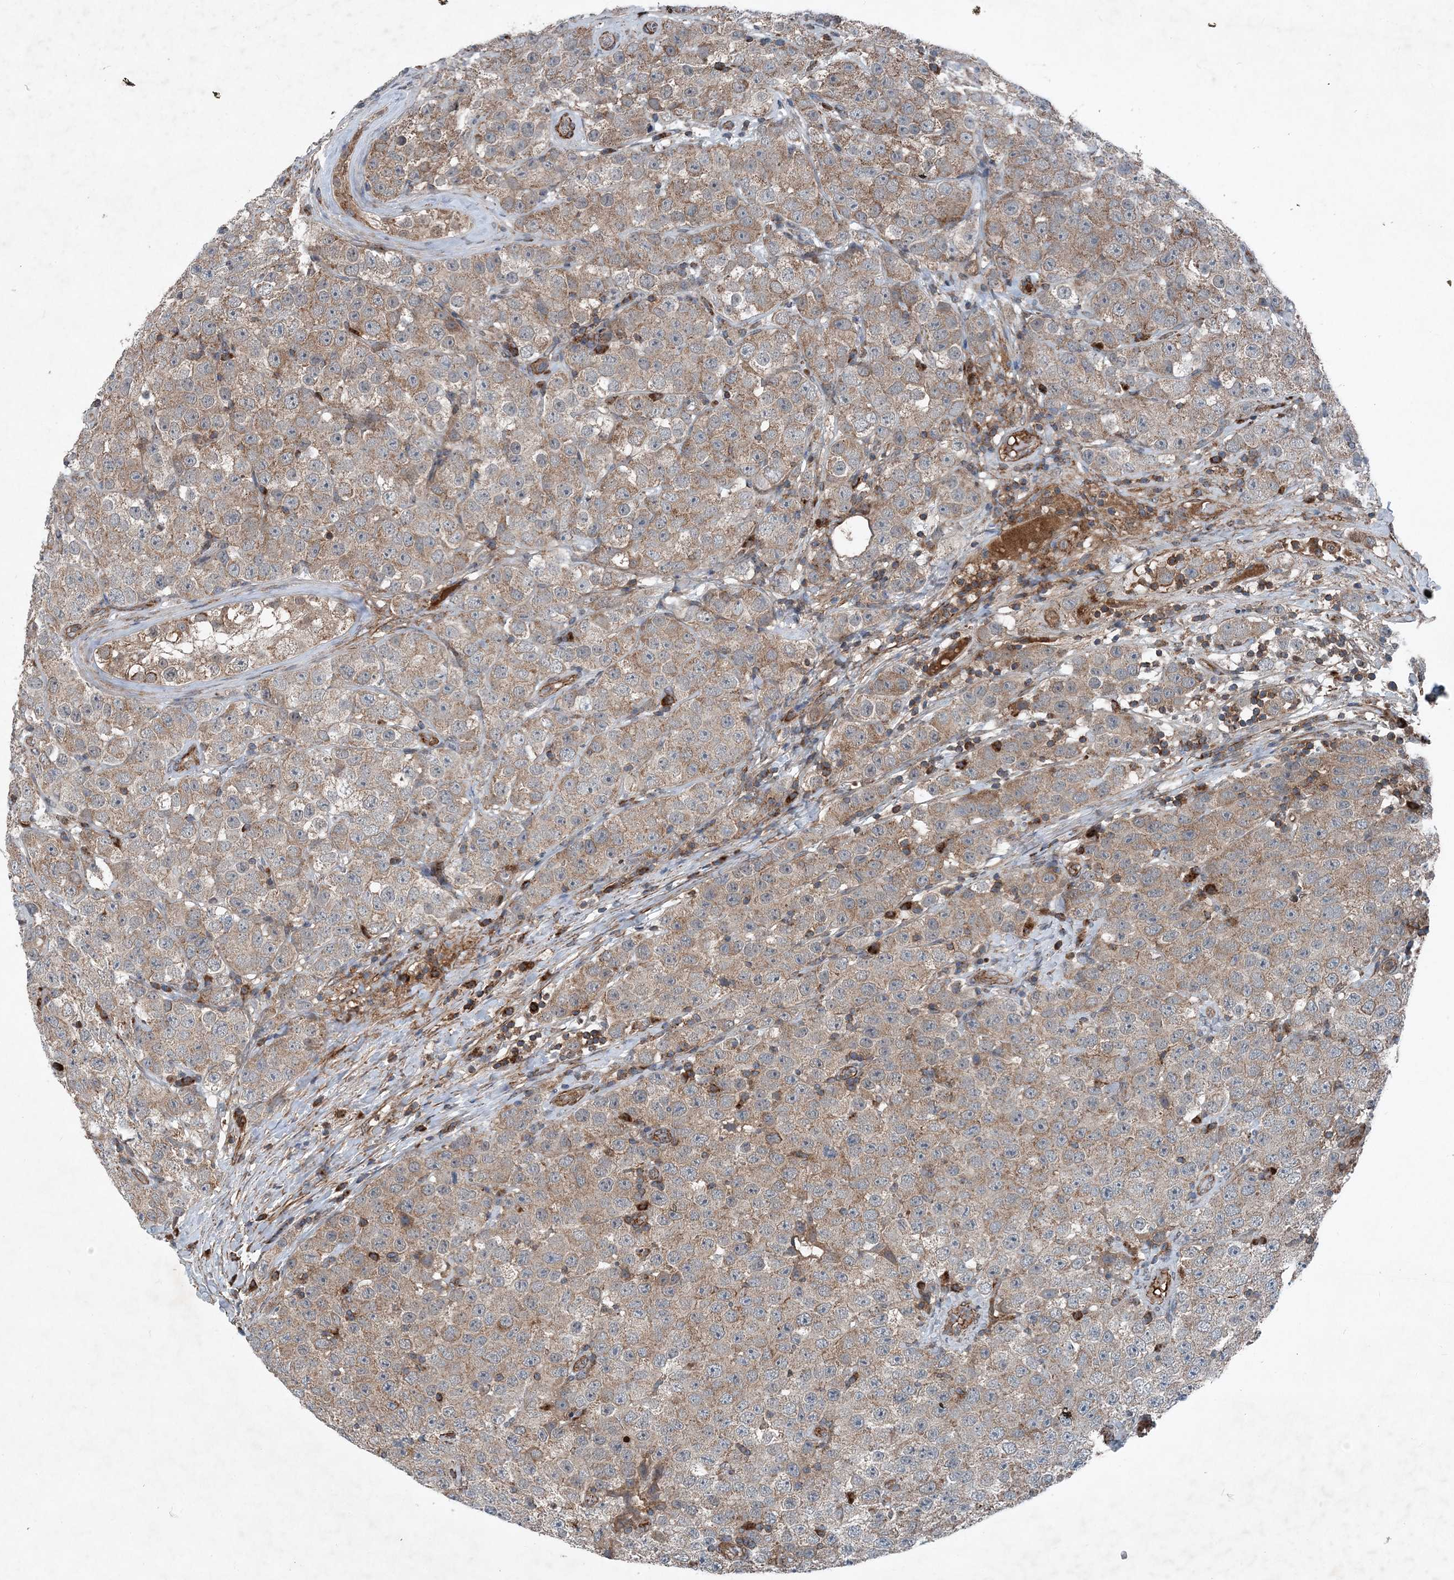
{"staining": {"intensity": "weak", "quantity": ">75%", "location": "cytoplasmic/membranous"}, "tissue": "testis cancer", "cell_type": "Tumor cells", "image_type": "cancer", "snomed": [{"axis": "morphology", "description": "Seminoma, NOS"}, {"axis": "topography", "description": "Testis"}], "caption": "Testis cancer (seminoma) tissue displays weak cytoplasmic/membranous expression in approximately >75% of tumor cells, visualized by immunohistochemistry. (Stains: DAB (3,3'-diaminobenzidine) in brown, nuclei in blue, Microscopy: brightfield microscopy at high magnification).", "gene": "NDUFA2", "patient": {"sex": "male", "age": 28}}